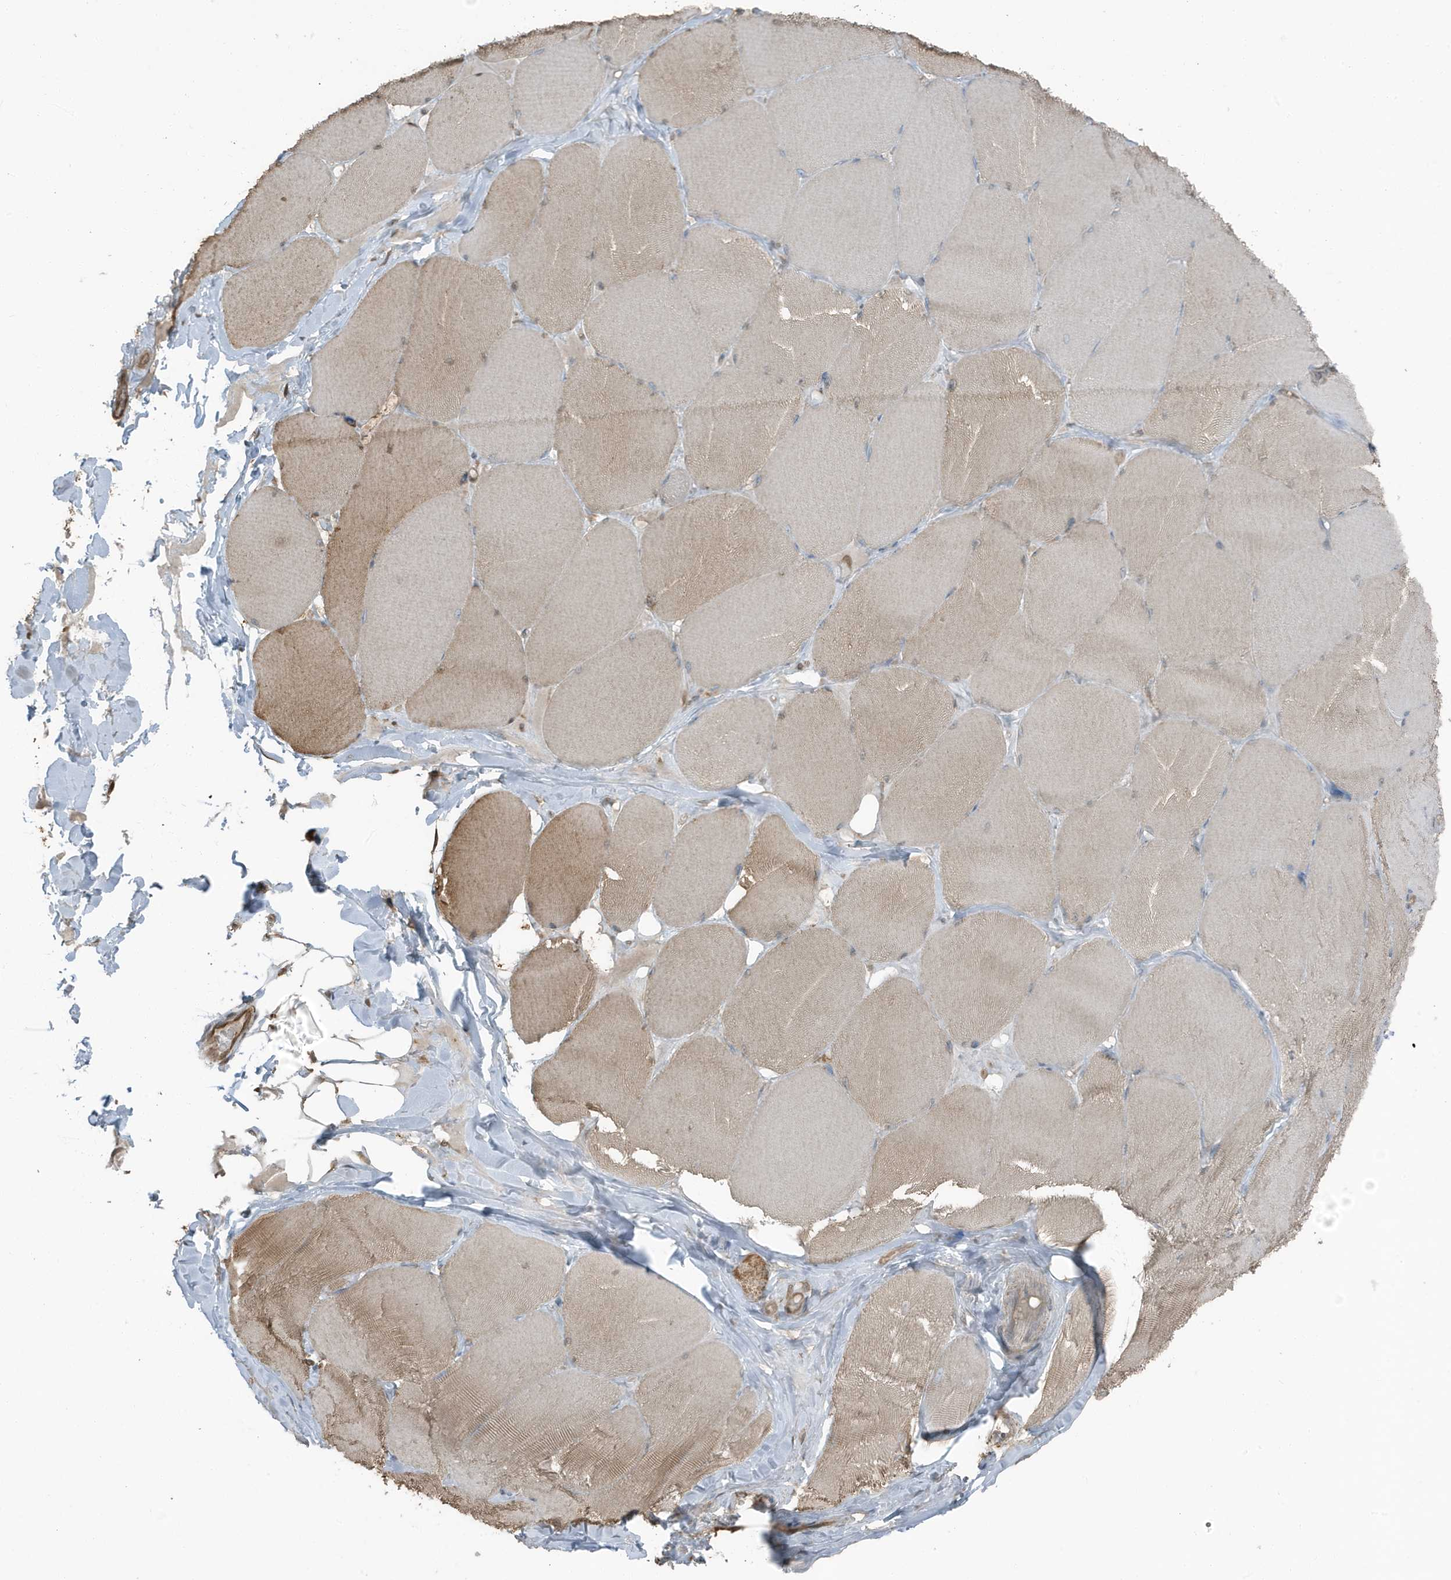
{"staining": {"intensity": "weak", "quantity": "25%-75%", "location": "cytoplasmic/membranous"}, "tissue": "skeletal muscle", "cell_type": "Myocytes", "image_type": "normal", "snomed": [{"axis": "morphology", "description": "Normal tissue, NOS"}, {"axis": "topography", "description": "Skin"}, {"axis": "topography", "description": "Skeletal muscle"}], "caption": "Protein positivity by immunohistochemistry (IHC) demonstrates weak cytoplasmic/membranous staining in about 25%-75% of myocytes in unremarkable skeletal muscle.", "gene": "AZI2", "patient": {"sex": "male", "age": 83}}